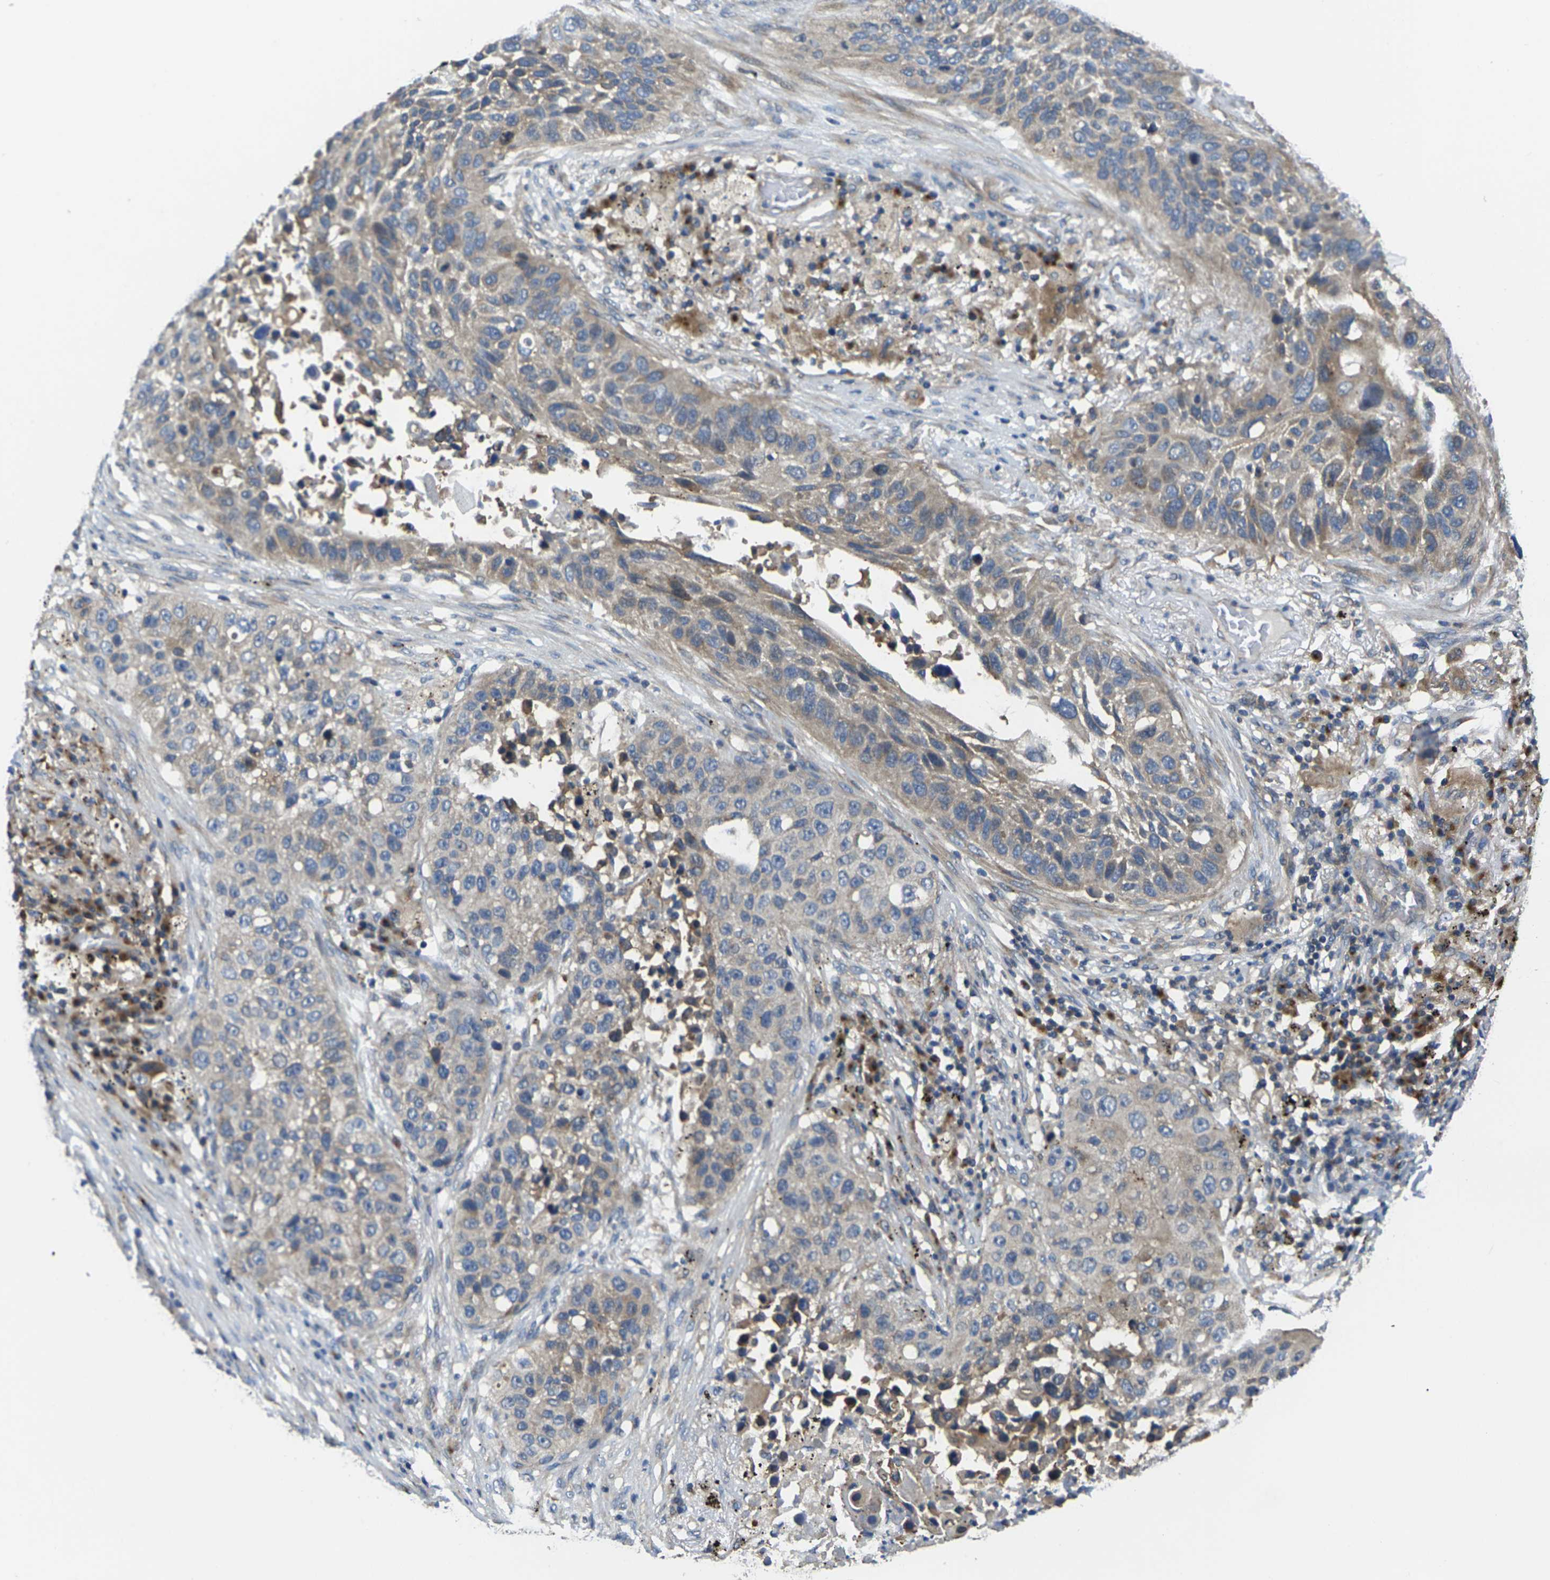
{"staining": {"intensity": "weak", "quantity": "<25%", "location": "cytoplasmic/membranous"}, "tissue": "lung cancer", "cell_type": "Tumor cells", "image_type": "cancer", "snomed": [{"axis": "morphology", "description": "Squamous cell carcinoma, NOS"}, {"axis": "topography", "description": "Lung"}], "caption": "High power microscopy micrograph of an immunohistochemistry photomicrograph of lung cancer, revealing no significant expression in tumor cells. Nuclei are stained in blue.", "gene": "TMCC2", "patient": {"sex": "male", "age": 57}}